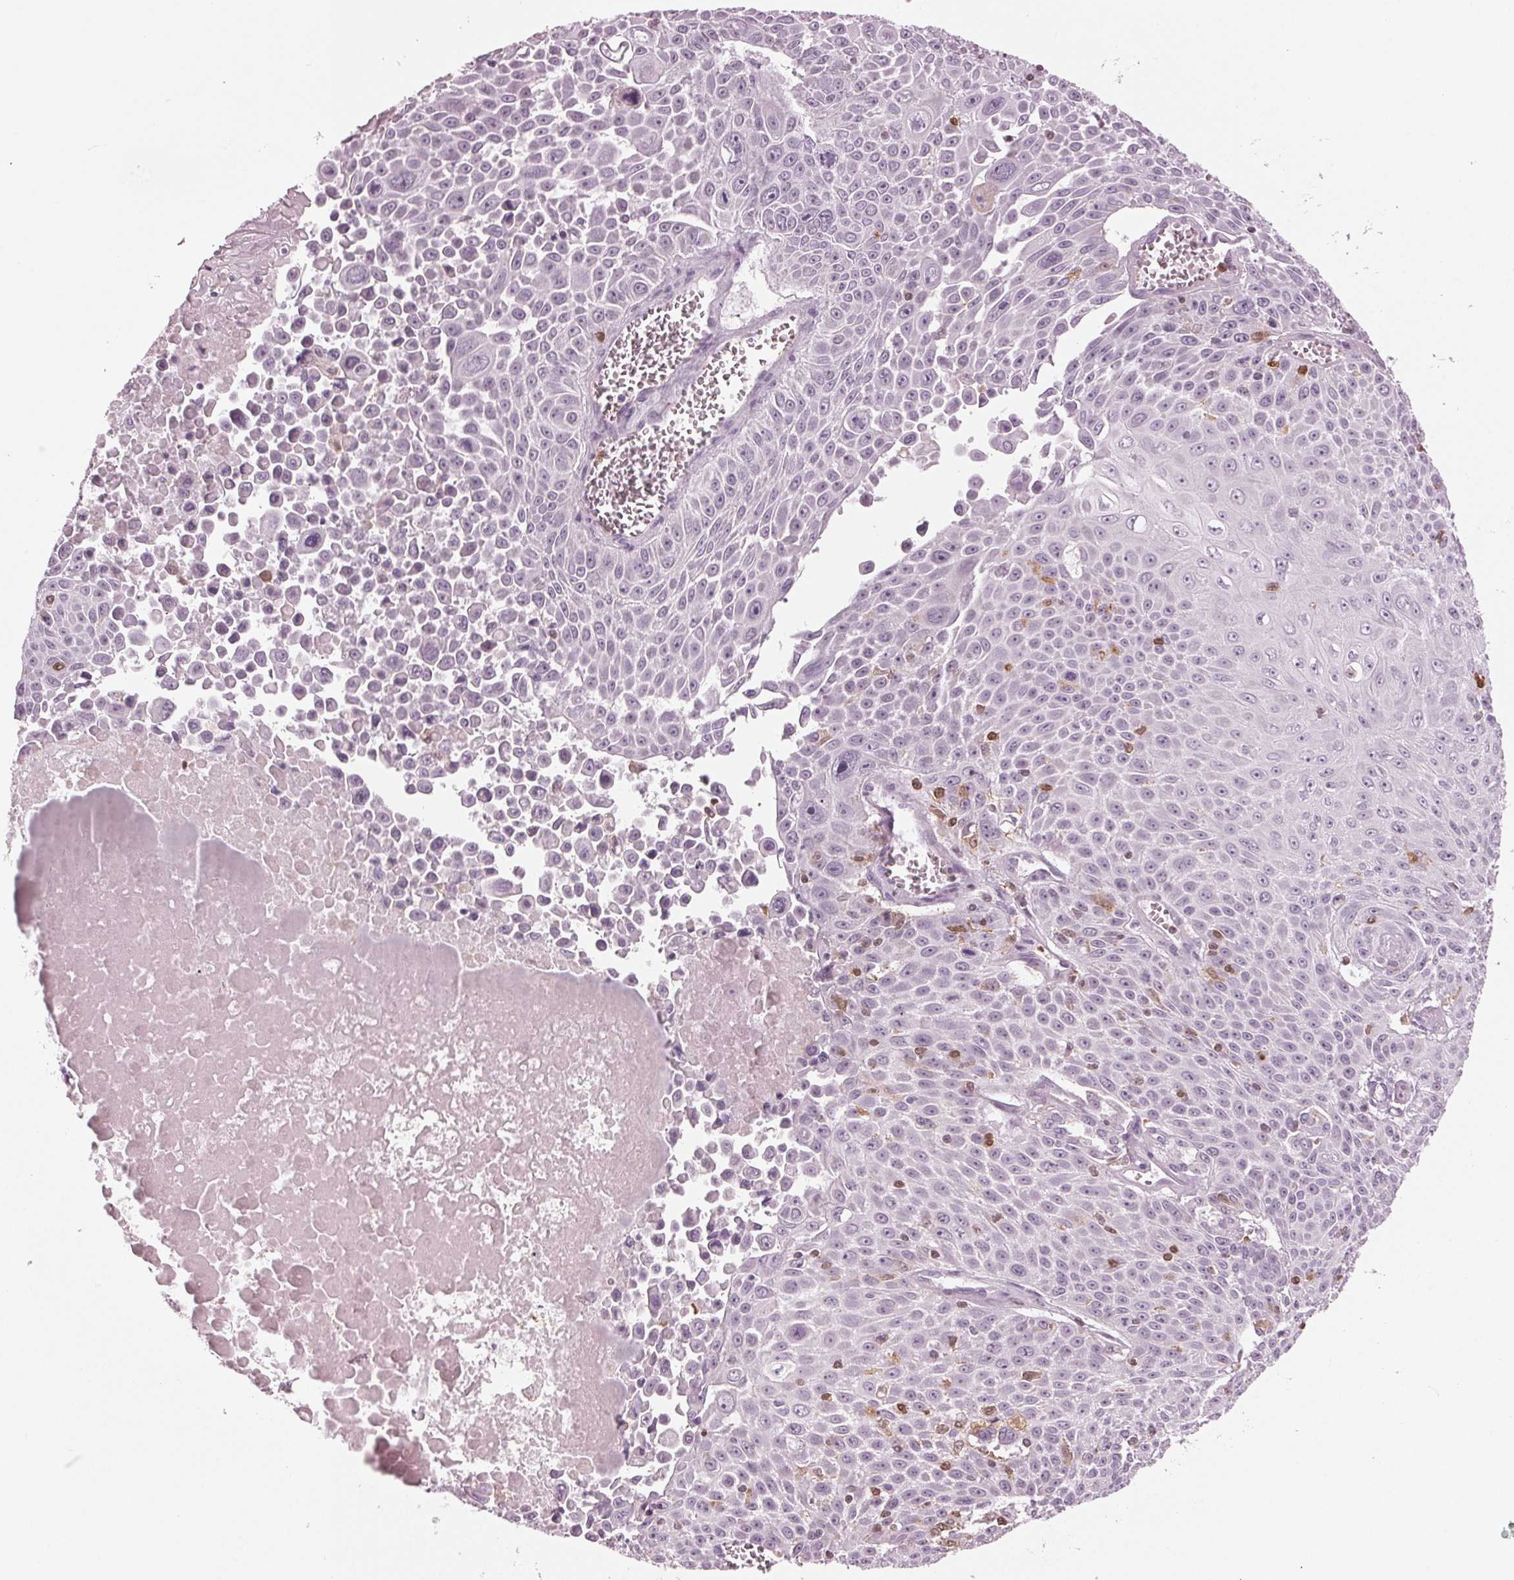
{"staining": {"intensity": "negative", "quantity": "none", "location": "none"}, "tissue": "lung cancer", "cell_type": "Tumor cells", "image_type": "cancer", "snomed": [{"axis": "morphology", "description": "Squamous cell carcinoma, NOS"}, {"axis": "morphology", "description": "Squamous cell carcinoma, metastatic, NOS"}, {"axis": "topography", "description": "Lymph node"}, {"axis": "topography", "description": "Lung"}], "caption": "Photomicrograph shows no protein positivity in tumor cells of lung cancer tissue.", "gene": "BTLA", "patient": {"sex": "female", "age": 62}}